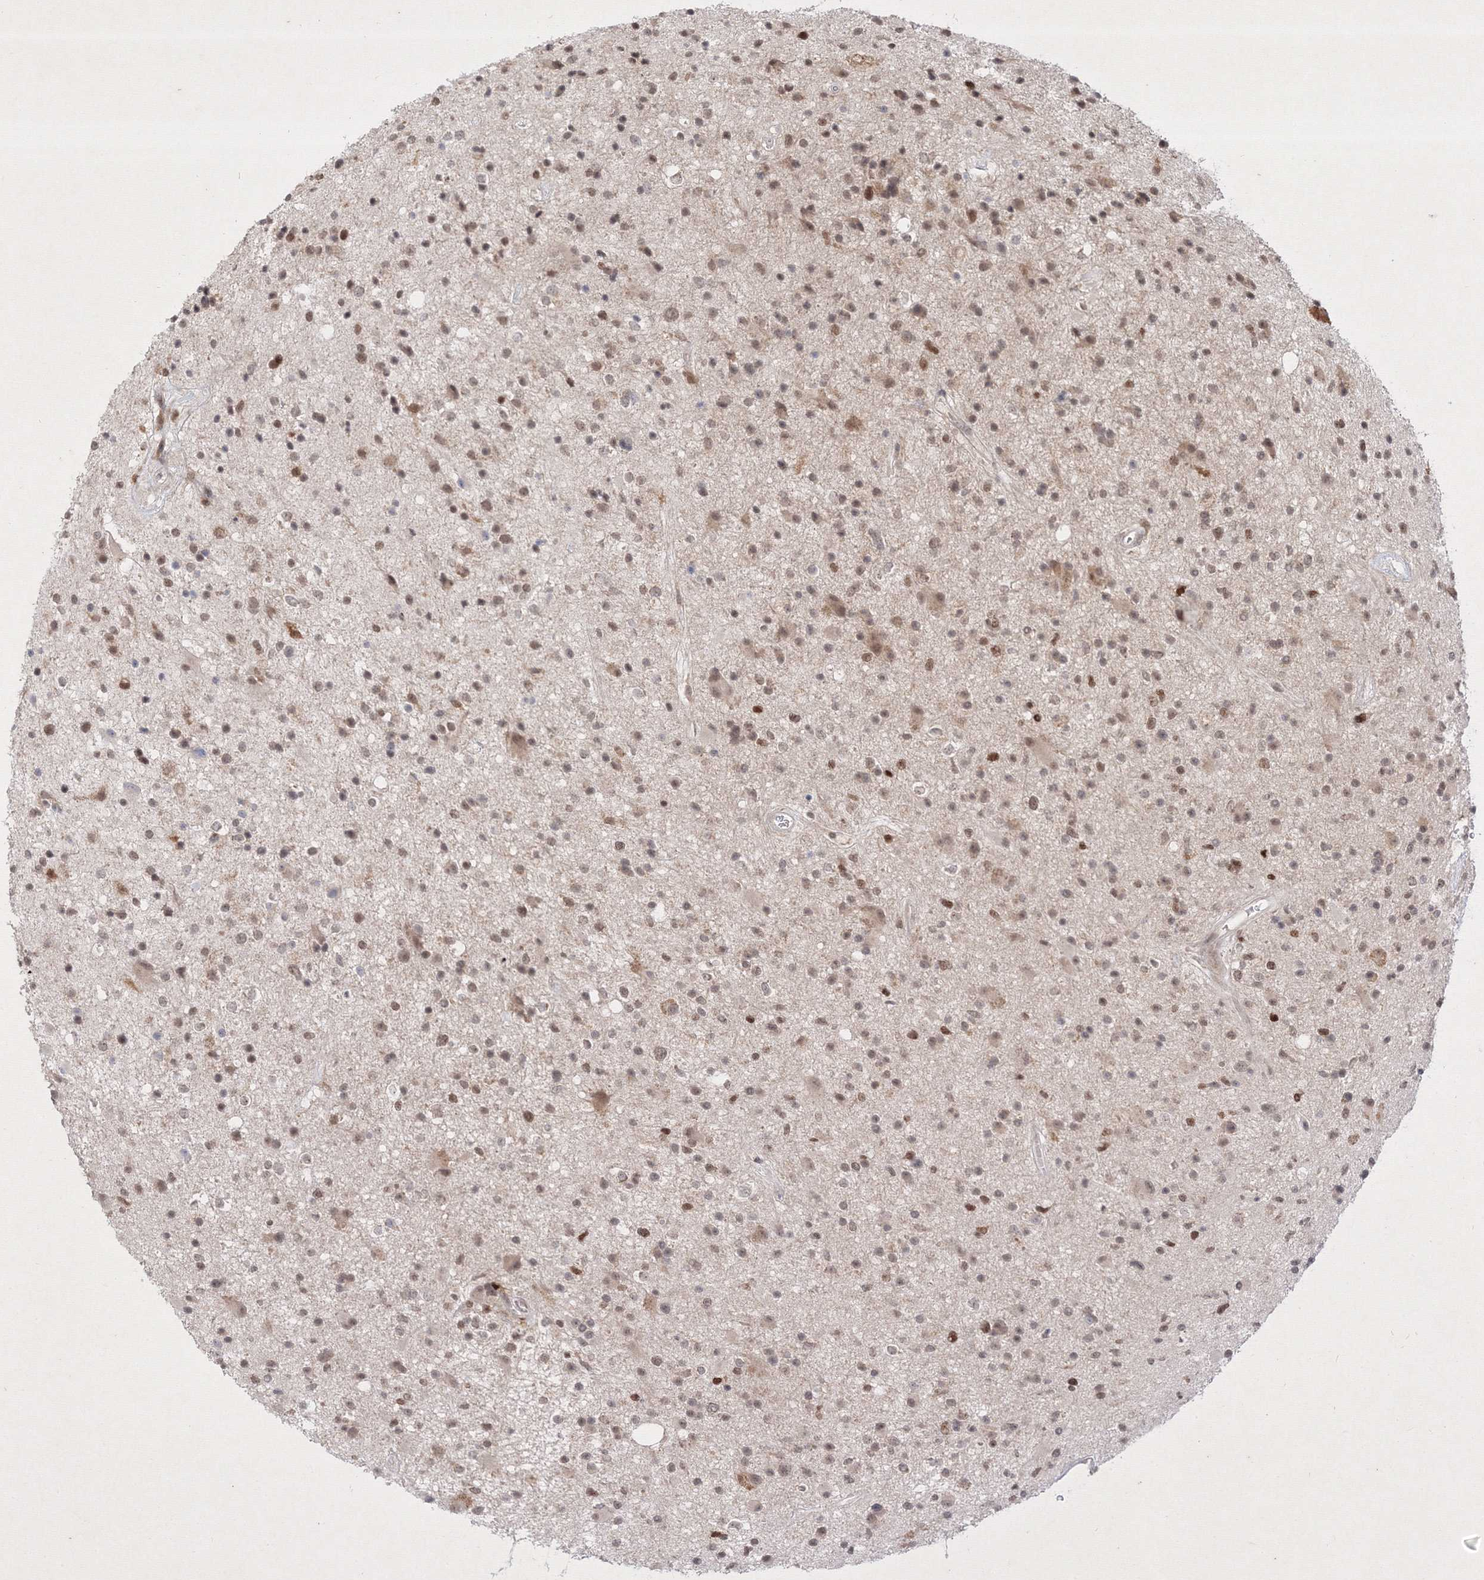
{"staining": {"intensity": "moderate", "quantity": ">75%", "location": "nuclear"}, "tissue": "glioma", "cell_type": "Tumor cells", "image_type": "cancer", "snomed": [{"axis": "morphology", "description": "Glioma, malignant, High grade"}, {"axis": "topography", "description": "Brain"}], "caption": "This is a histology image of IHC staining of high-grade glioma (malignant), which shows moderate expression in the nuclear of tumor cells.", "gene": "TAB1", "patient": {"sex": "male", "age": 33}}